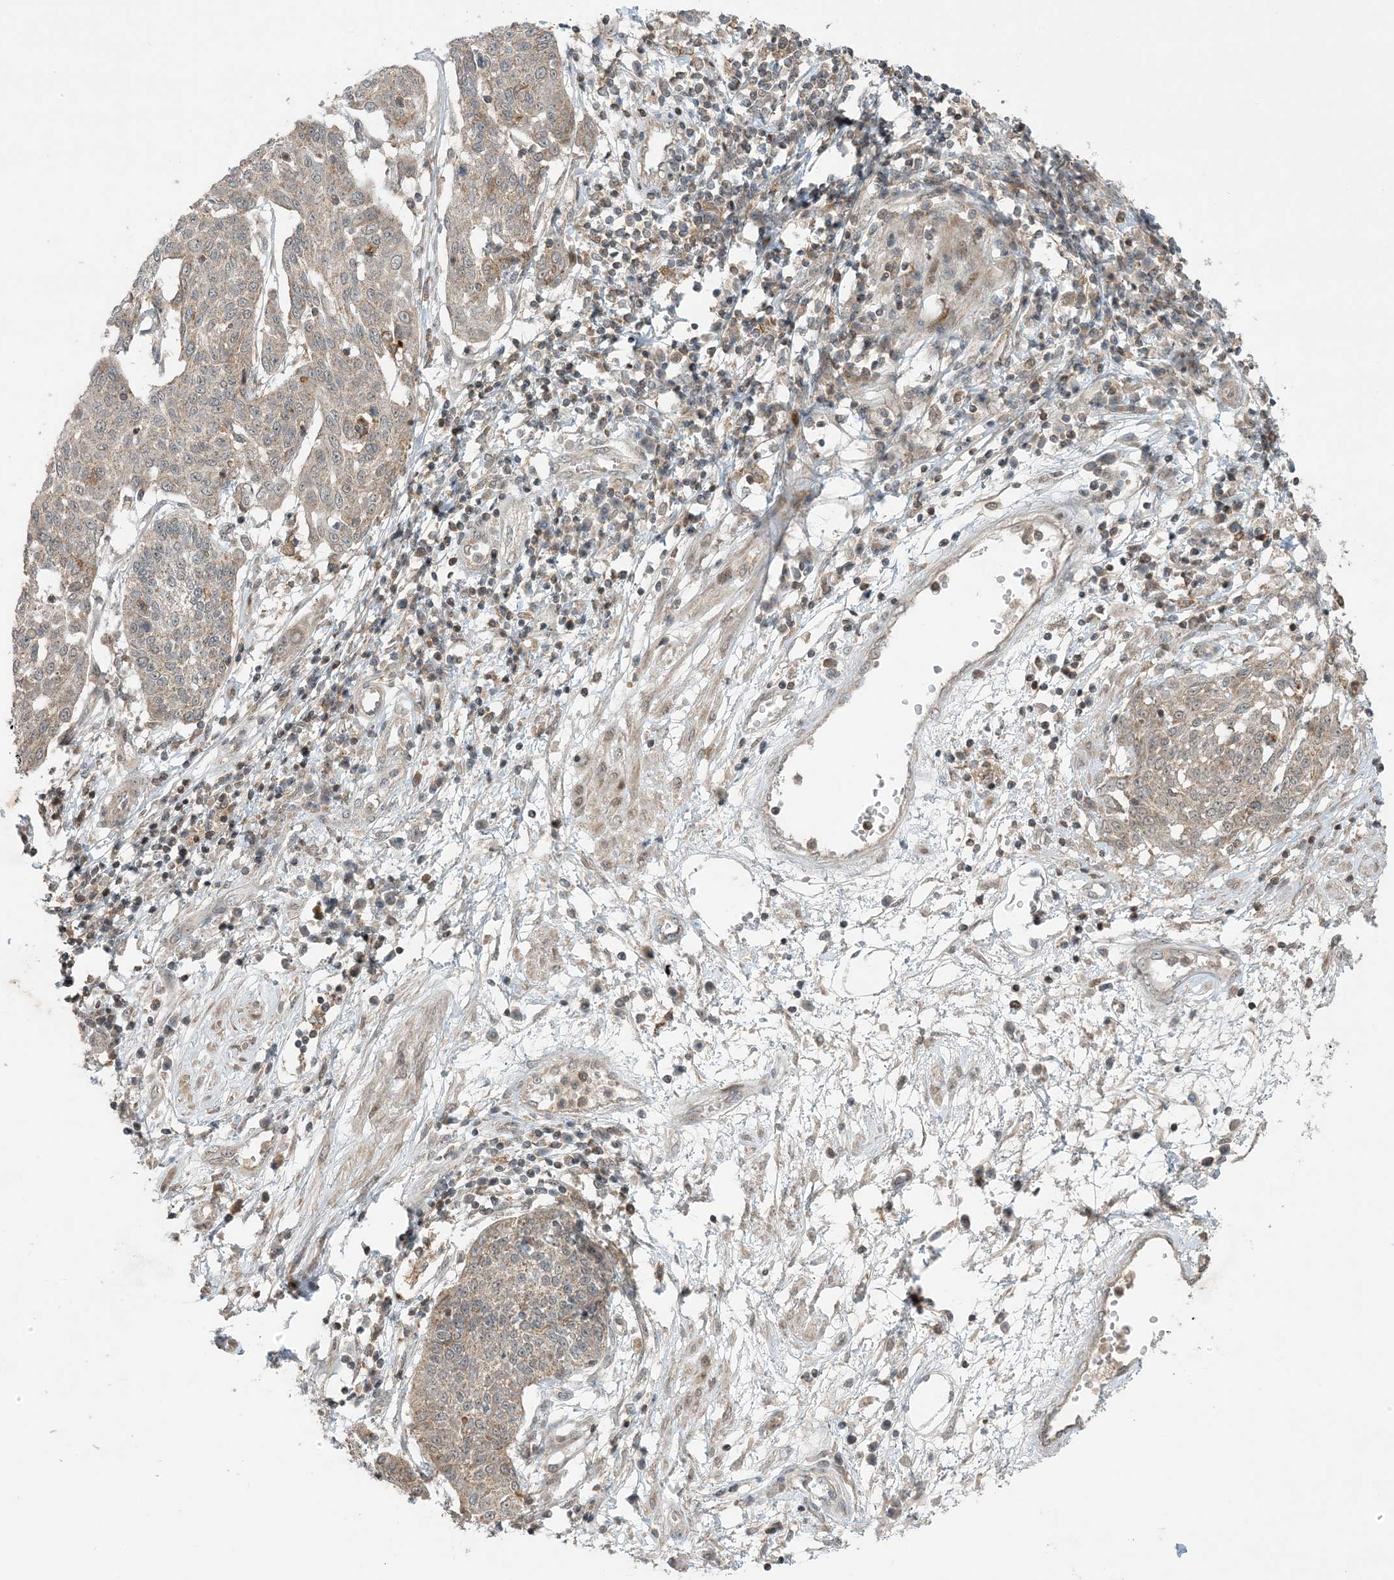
{"staining": {"intensity": "moderate", "quantity": "<25%", "location": "cytoplasmic/membranous"}, "tissue": "cervical cancer", "cell_type": "Tumor cells", "image_type": "cancer", "snomed": [{"axis": "morphology", "description": "Squamous cell carcinoma, NOS"}, {"axis": "topography", "description": "Cervix"}], "caption": "Human cervical cancer (squamous cell carcinoma) stained for a protein (brown) shows moderate cytoplasmic/membranous positive positivity in approximately <25% of tumor cells.", "gene": "PHLDB2", "patient": {"sex": "female", "age": 34}}